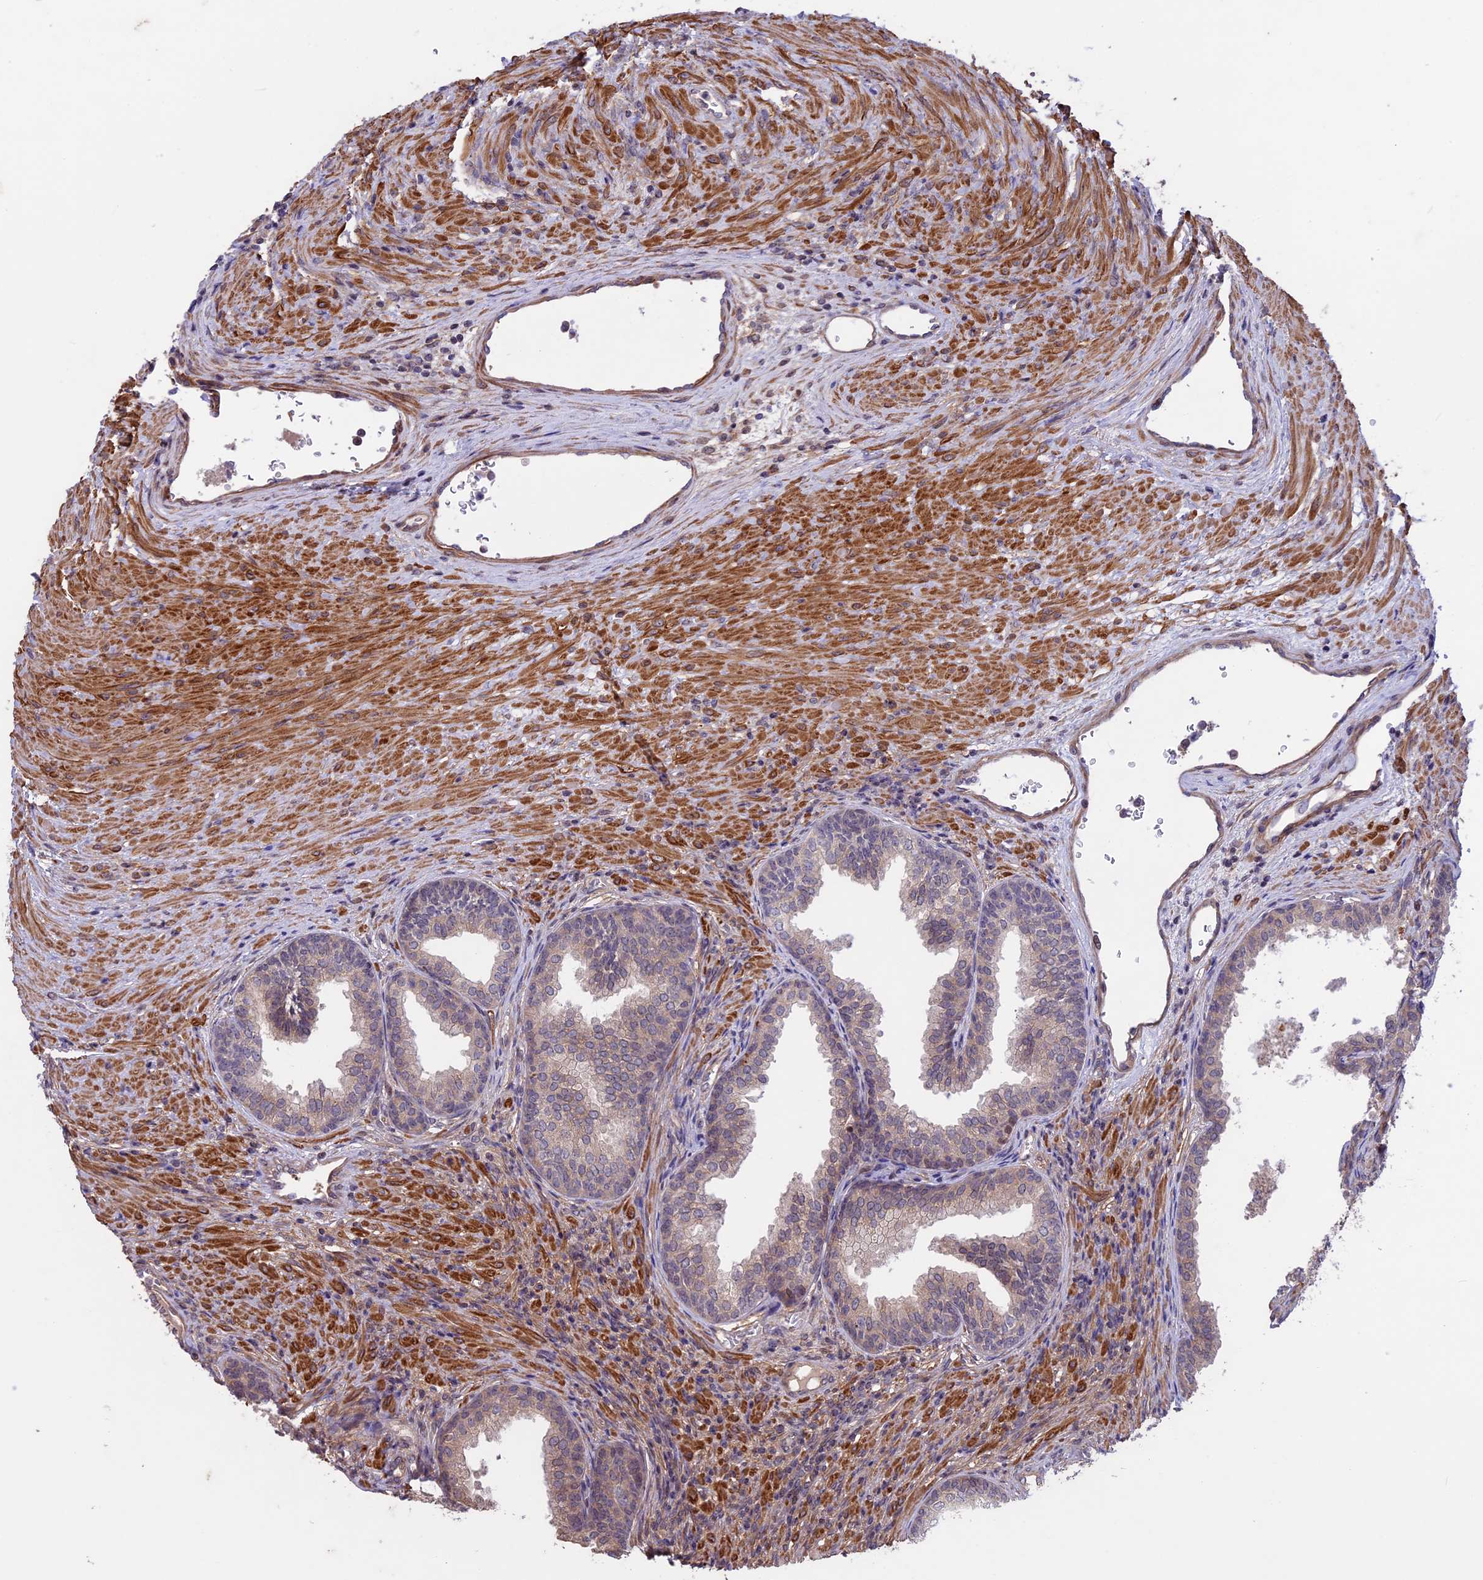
{"staining": {"intensity": "weak", "quantity": "25%-75%", "location": "cytoplasmic/membranous"}, "tissue": "prostate", "cell_type": "Glandular cells", "image_type": "normal", "snomed": [{"axis": "morphology", "description": "Normal tissue, NOS"}, {"axis": "topography", "description": "Prostate"}], "caption": "The image reveals staining of normal prostate, revealing weak cytoplasmic/membranous protein expression (brown color) within glandular cells.", "gene": "MAN2C1", "patient": {"sex": "male", "age": 76}}